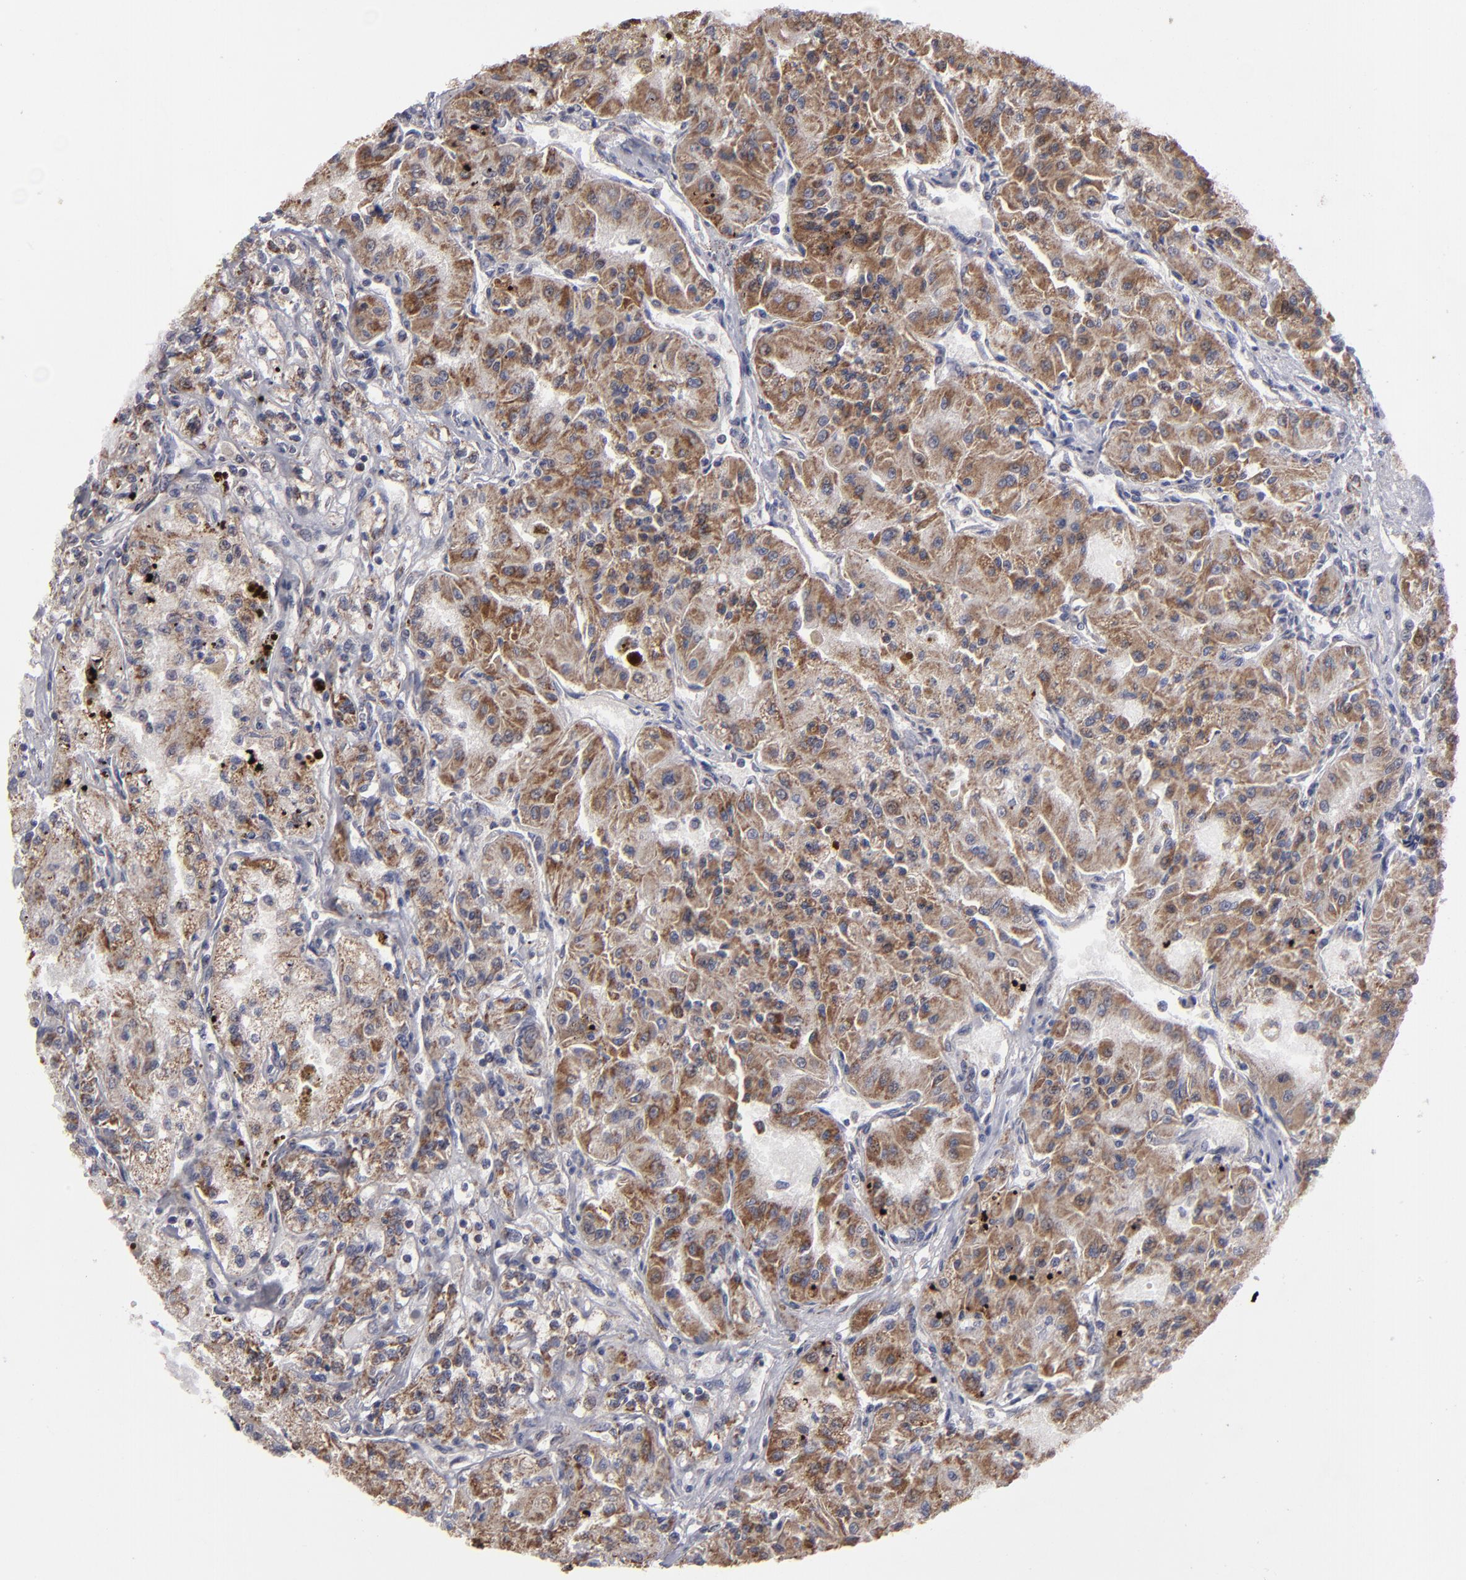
{"staining": {"intensity": "moderate", "quantity": ">75%", "location": "cytoplasmic/membranous"}, "tissue": "renal cancer", "cell_type": "Tumor cells", "image_type": "cancer", "snomed": [{"axis": "morphology", "description": "Adenocarcinoma, NOS"}, {"axis": "topography", "description": "Kidney"}], "caption": "Renal cancer tissue demonstrates moderate cytoplasmic/membranous positivity in approximately >75% of tumor cells, visualized by immunohistochemistry.", "gene": "MYOM2", "patient": {"sex": "male", "age": 78}}